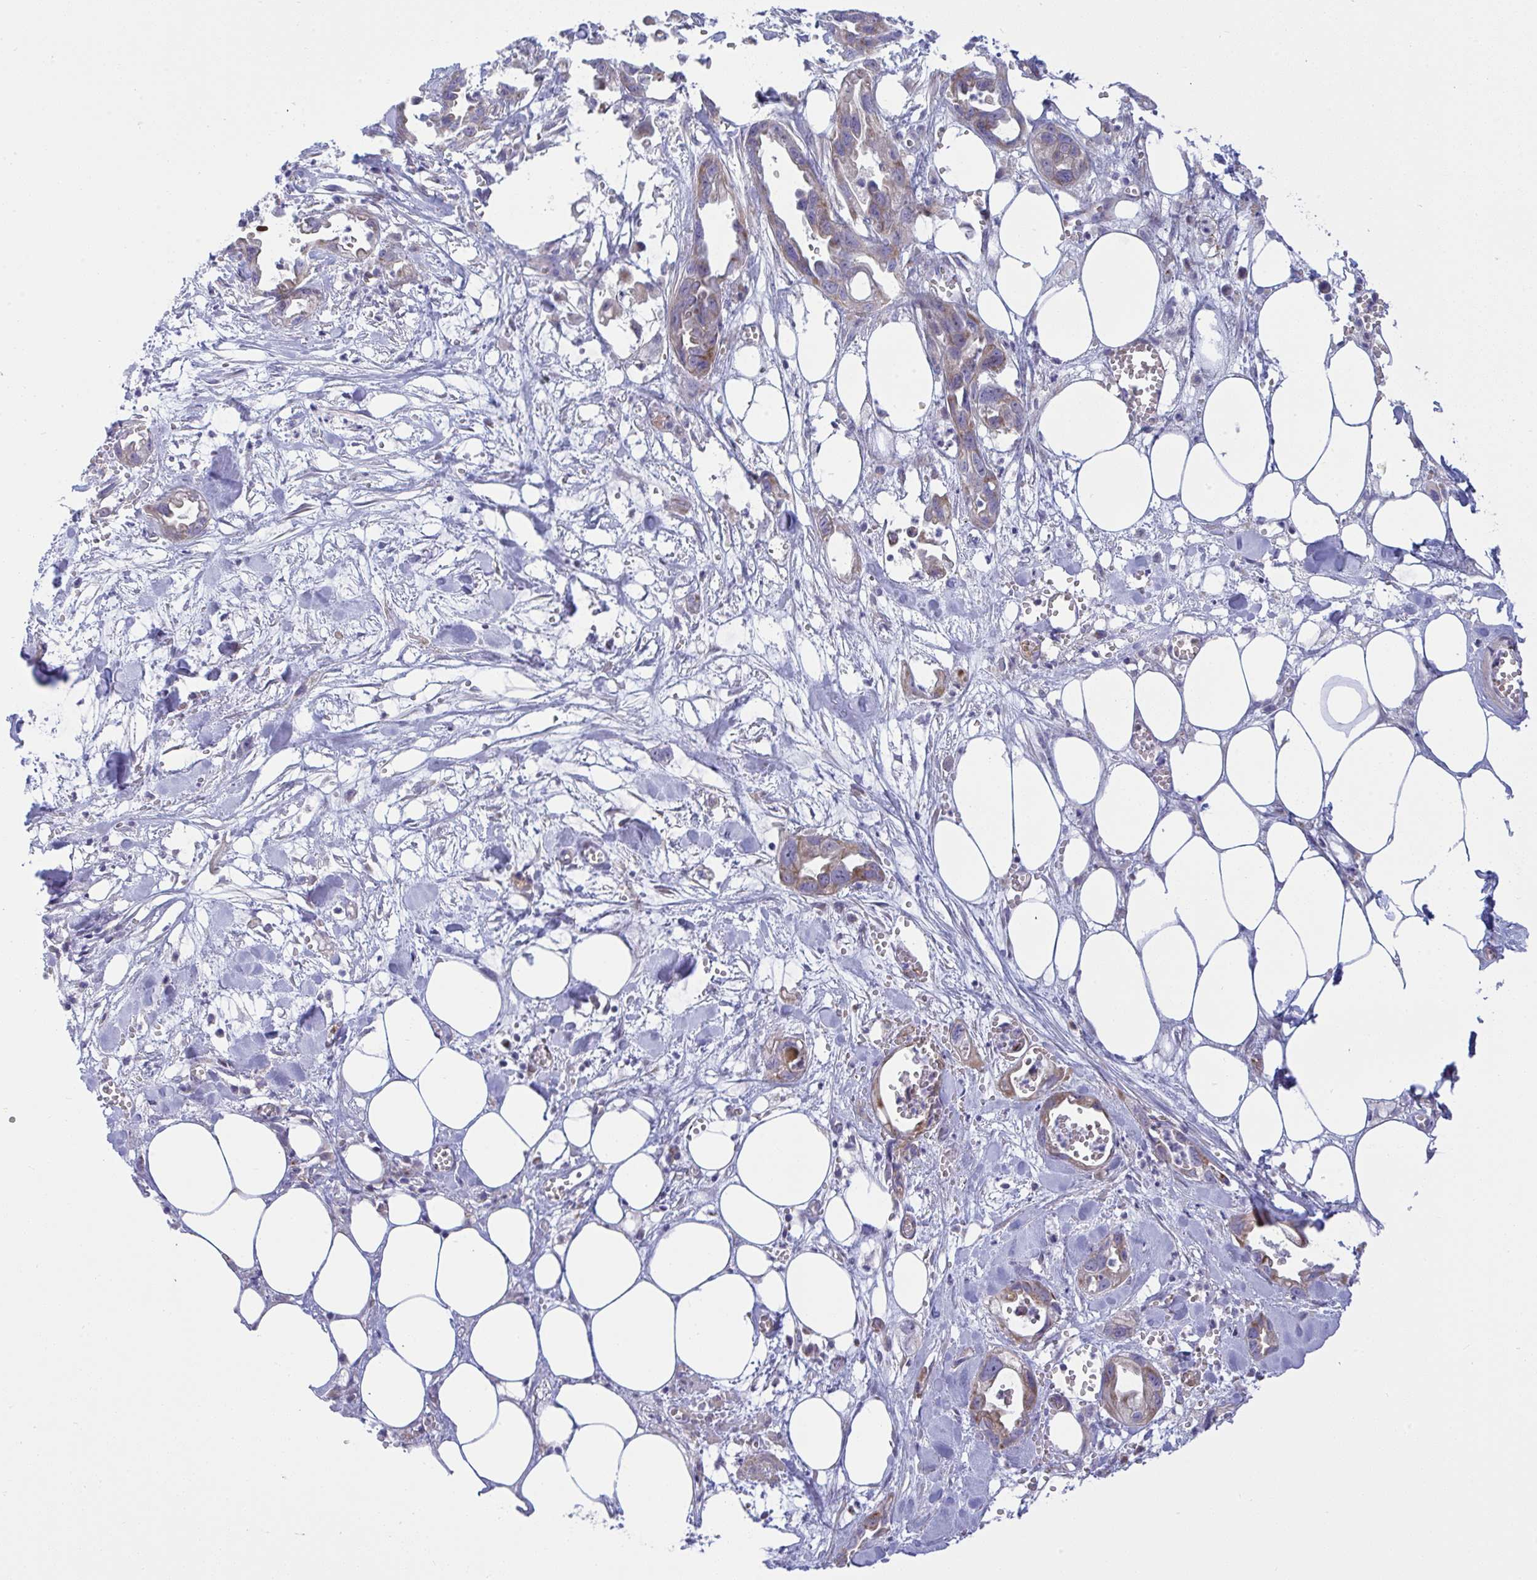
{"staining": {"intensity": "moderate", "quantity": "25%-75%", "location": "cytoplasmic/membranous"}, "tissue": "pancreatic cancer", "cell_type": "Tumor cells", "image_type": "cancer", "snomed": [{"axis": "morphology", "description": "Adenocarcinoma, NOS"}, {"axis": "topography", "description": "Pancreas"}], "caption": "The micrograph demonstrates a brown stain indicating the presence of a protein in the cytoplasmic/membranous of tumor cells in pancreatic cancer. Immunohistochemistry (ihc) stains the protein in brown and the nuclei are stained blue.", "gene": "NTN1", "patient": {"sex": "female", "age": 73}}